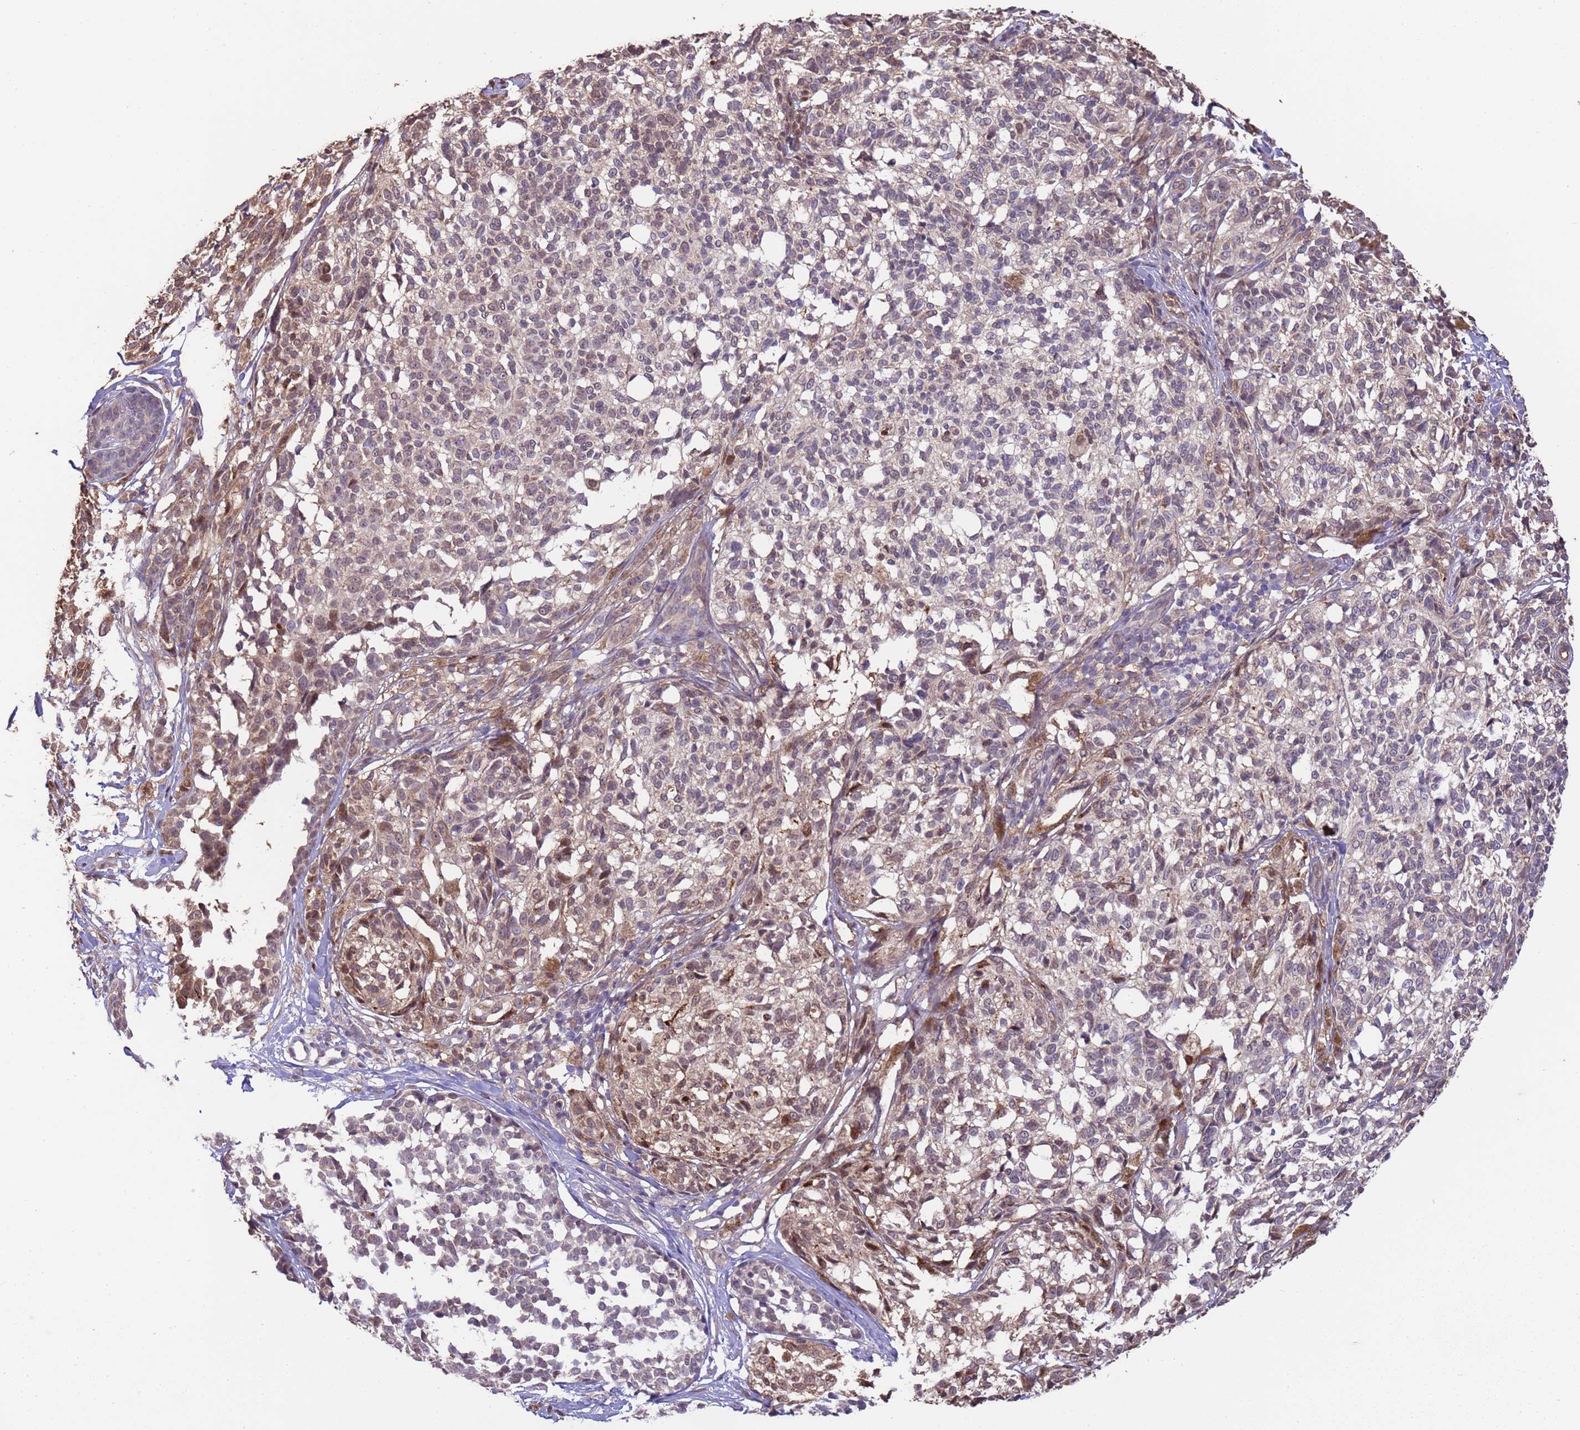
{"staining": {"intensity": "moderate", "quantity": "25%-75%", "location": "cytoplasmic/membranous,nuclear"}, "tissue": "melanoma", "cell_type": "Tumor cells", "image_type": "cancer", "snomed": [{"axis": "morphology", "description": "Malignant melanoma, NOS"}, {"axis": "topography", "description": "Skin of upper extremity"}], "caption": "IHC staining of melanoma, which shows medium levels of moderate cytoplasmic/membranous and nuclear positivity in approximately 25%-75% of tumor cells indicating moderate cytoplasmic/membranous and nuclear protein staining. The staining was performed using DAB (3,3'-diaminobenzidine) (brown) for protein detection and nuclei were counterstained in hematoxylin (blue).", "gene": "NPHP1", "patient": {"sex": "male", "age": 40}}